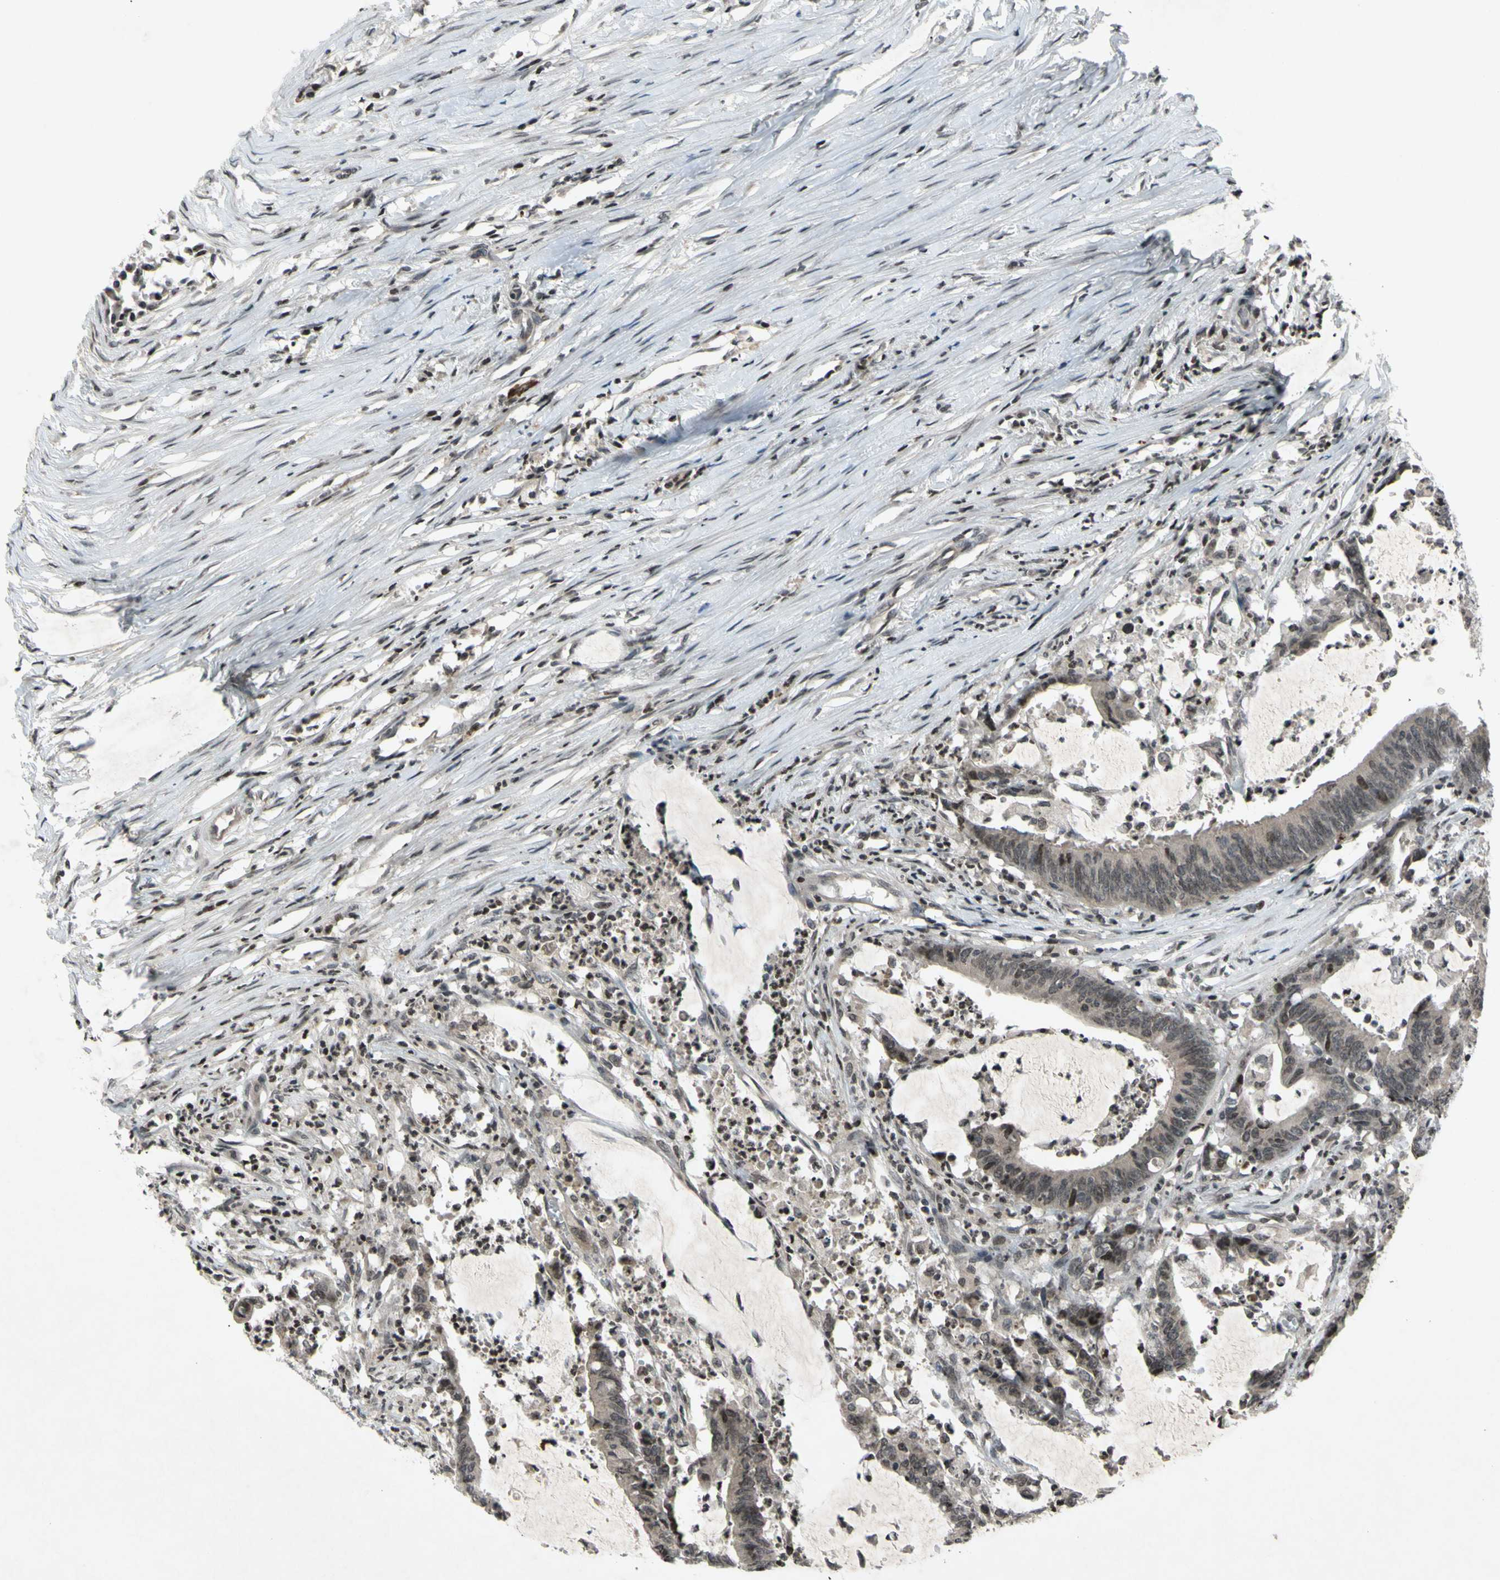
{"staining": {"intensity": "weak", "quantity": ">75%", "location": "cytoplasmic/membranous,nuclear"}, "tissue": "colorectal cancer", "cell_type": "Tumor cells", "image_type": "cancer", "snomed": [{"axis": "morphology", "description": "Adenocarcinoma, NOS"}, {"axis": "topography", "description": "Rectum"}], "caption": "High-magnification brightfield microscopy of colorectal adenocarcinoma stained with DAB (brown) and counterstained with hematoxylin (blue). tumor cells exhibit weak cytoplasmic/membranous and nuclear staining is seen in approximately>75% of cells. Nuclei are stained in blue.", "gene": "XPO1", "patient": {"sex": "female", "age": 66}}